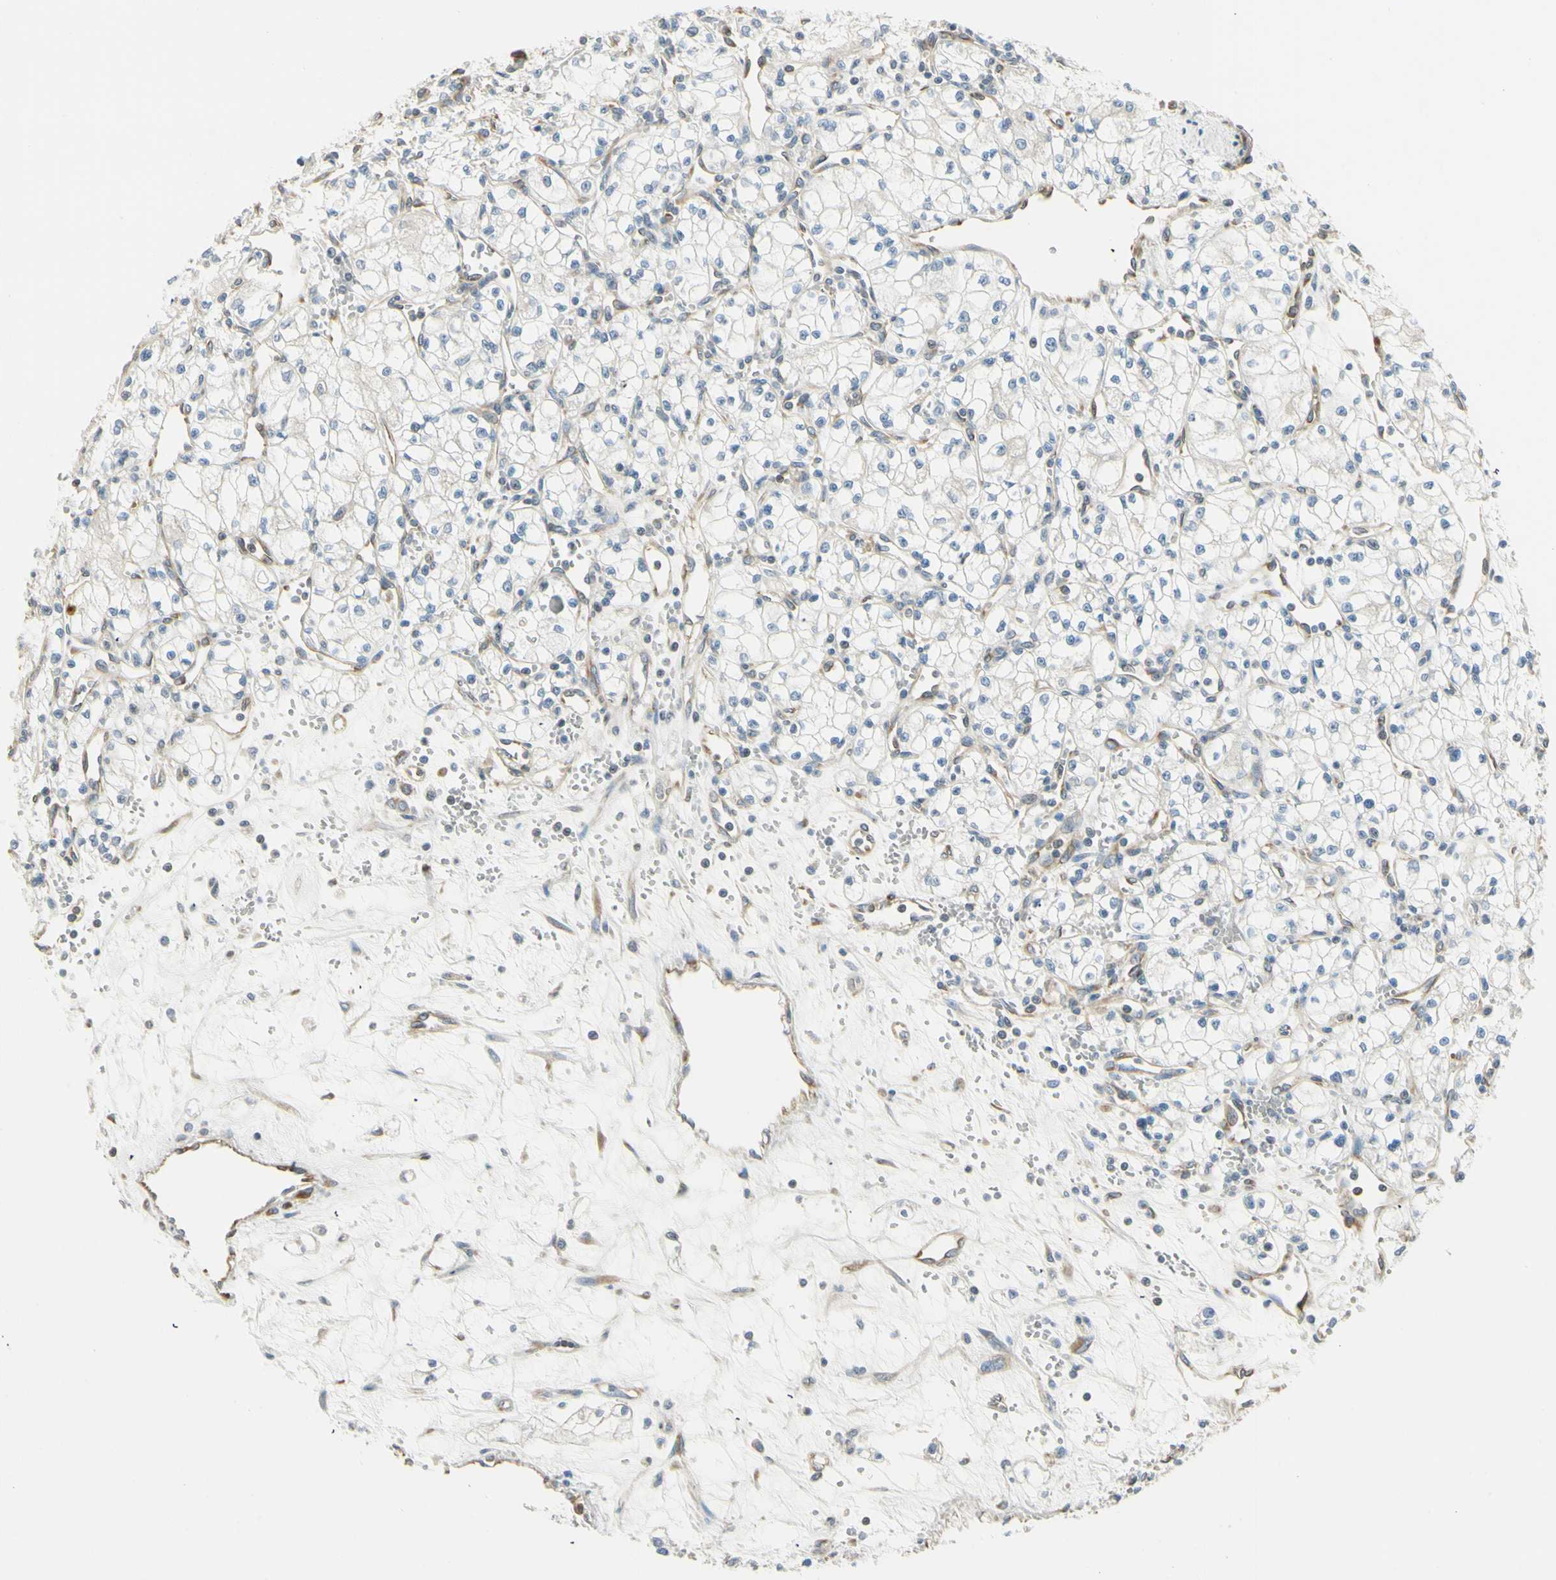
{"staining": {"intensity": "weak", "quantity": "<25%", "location": "cytoplasmic/membranous"}, "tissue": "renal cancer", "cell_type": "Tumor cells", "image_type": "cancer", "snomed": [{"axis": "morphology", "description": "Normal tissue, NOS"}, {"axis": "morphology", "description": "Adenocarcinoma, NOS"}, {"axis": "topography", "description": "Kidney"}], "caption": "High power microscopy image of an immunohistochemistry (IHC) micrograph of renal cancer, revealing no significant expression in tumor cells.", "gene": "IGDCC4", "patient": {"sex": "male", "age": 59}}